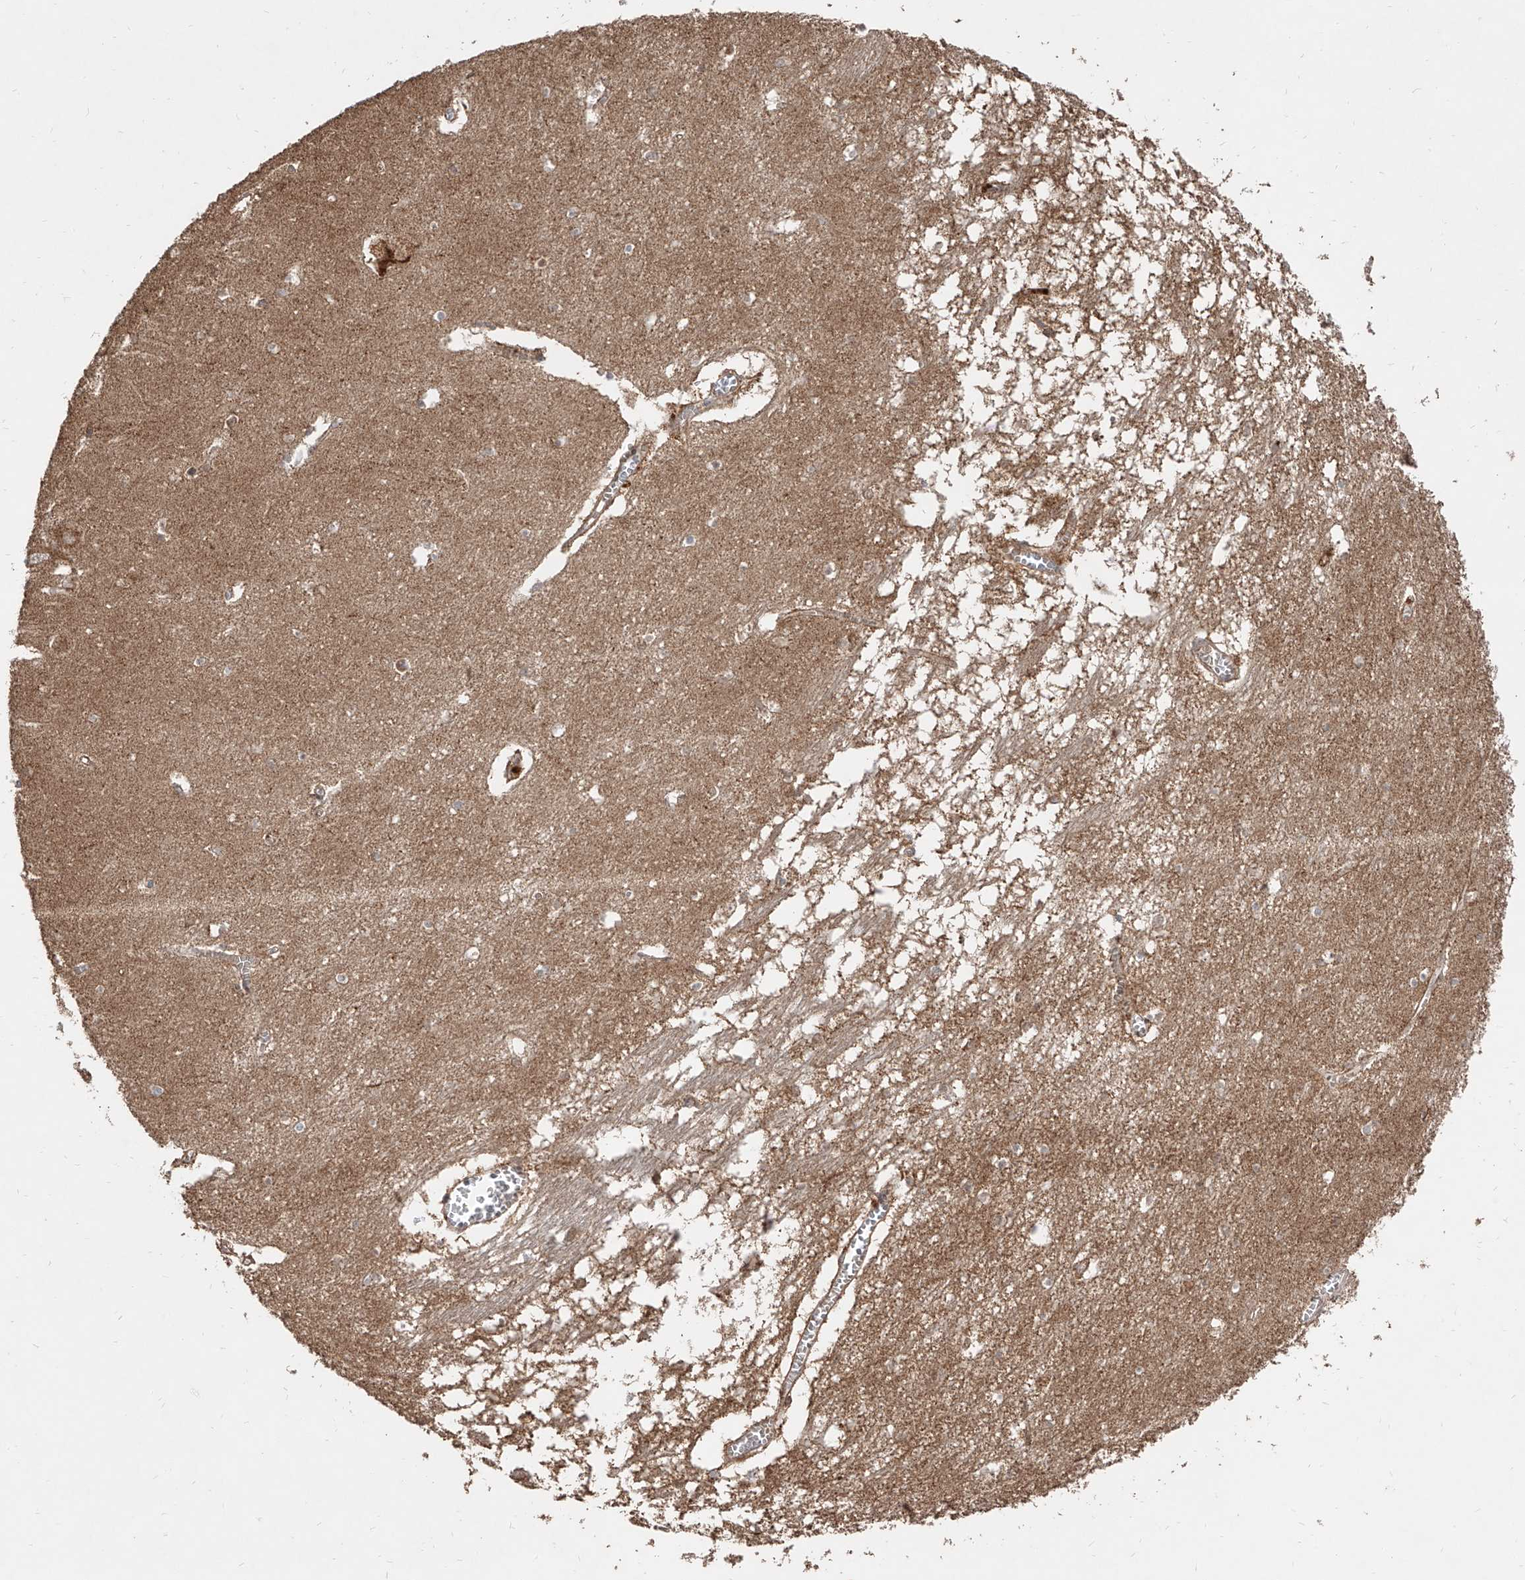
{"staining": {"intensity": "moderate", "quantity": "<25%", "location": "cytoplasmic/membranous"}, "tissue": "hippocampus", "cell_type": "Glial cells", "image_type": "normal", "snomed": [{"axis": "morphology", "description": "Normal tissue, NOS"}, {"axis": "topography", "description": "Hippocampus"}], "caption": "Protein expression analysis of unremarkable hippocampus displays moderate cytoplasmic/membranous staining in approximately <25% of glial cells.", "gene": "AIM2", "patient": {"sex": "male", "age": 70}}